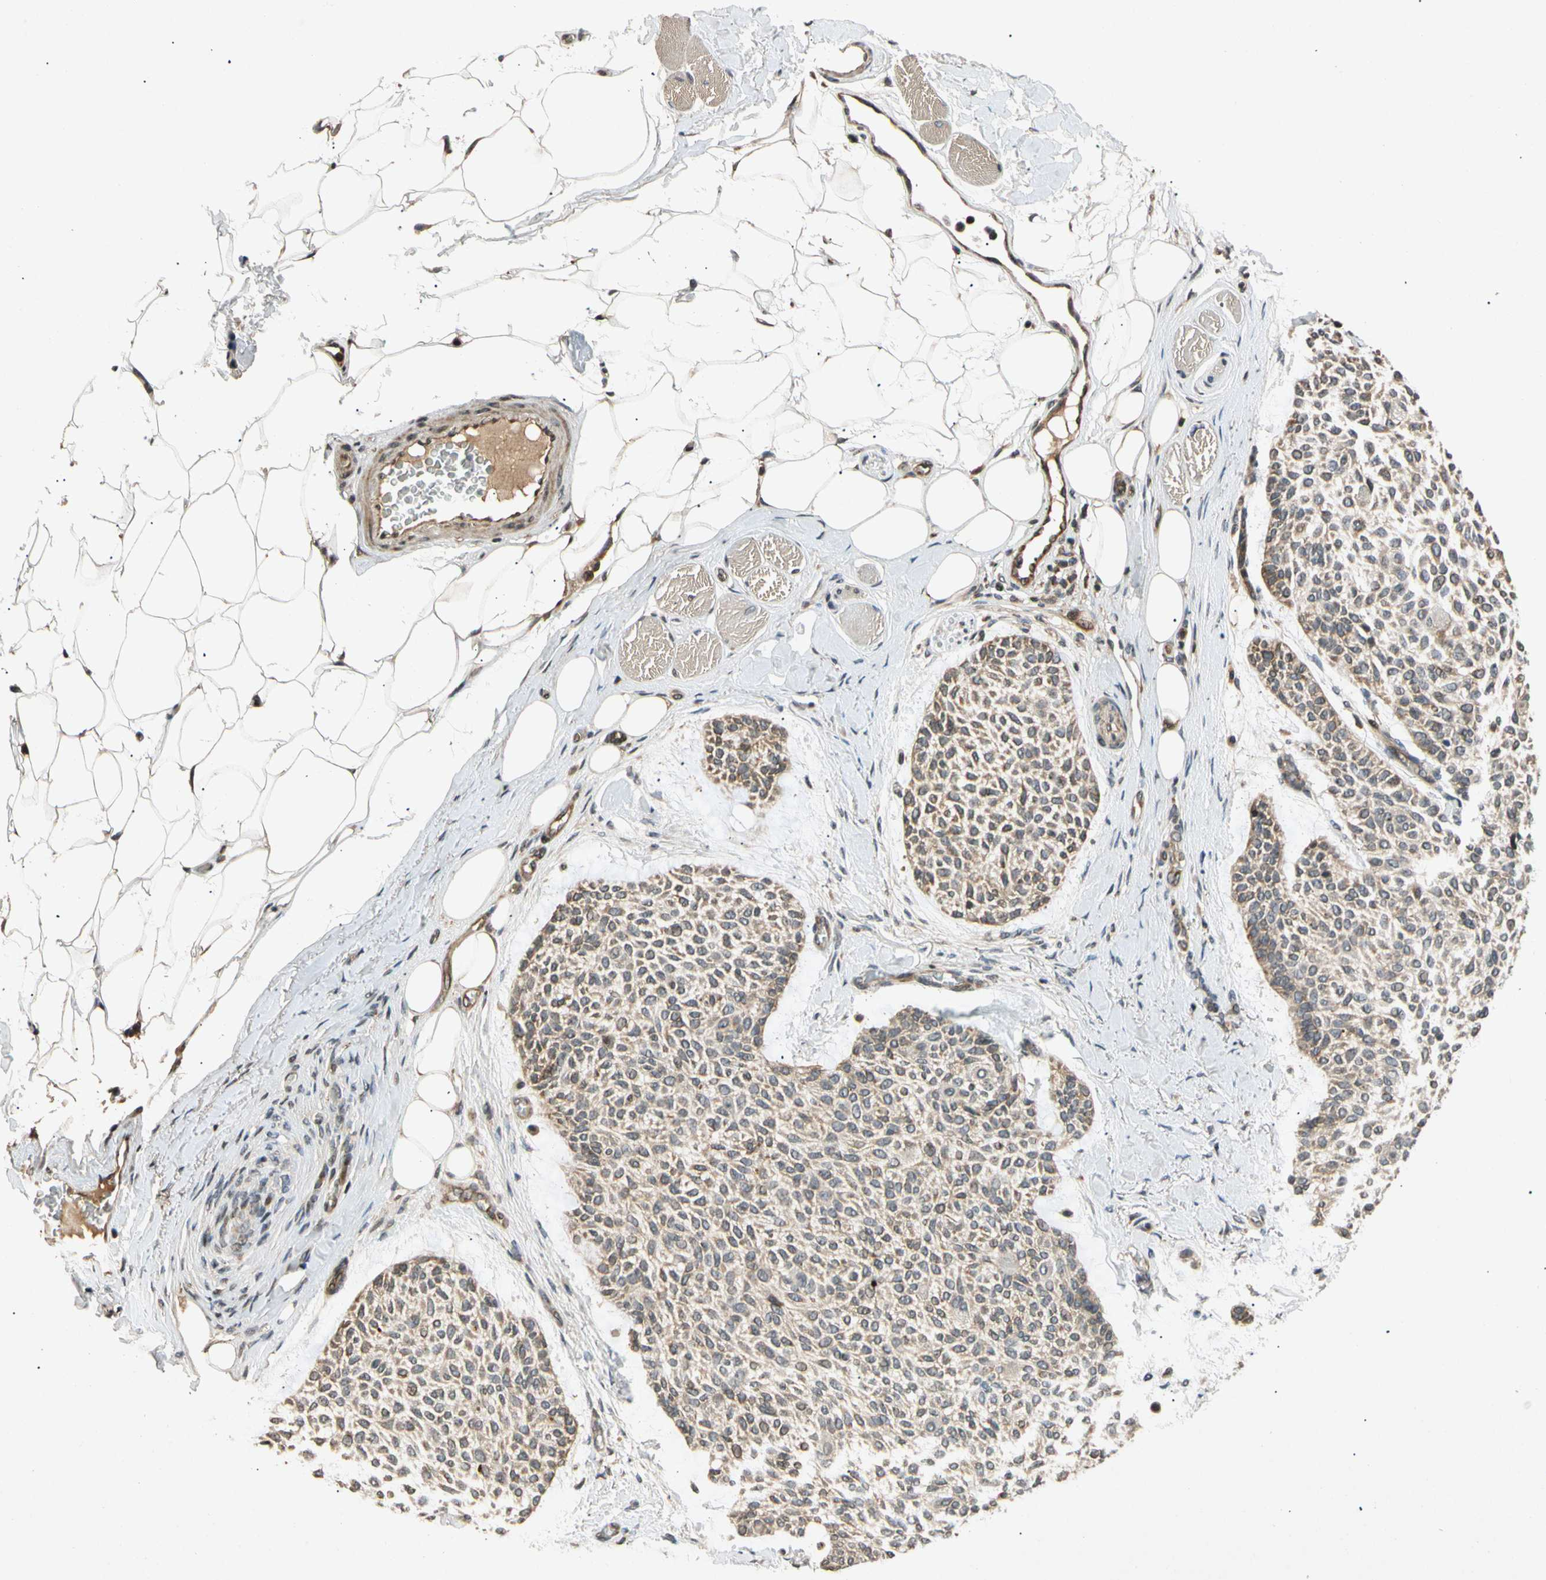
{"staining": {"intensity": "weak", "quantity": "25%-75%", "location": "cytoplasmic/membranous"}, "tissue": "skin cancer", "cell_type": "Tumor cells", "image_type": "cancer", "snomed": [{"axis": "morphology", "description": "Normal tissue, NOS"}, {"axis": "morphology", "description": "Basal cell carcinoma"}, {"axis": "topography", "description": "Skin"}], "caption": "Weak cytoplasmic/membranous staining is seen in approximately 25%-75% of tumor cells in skin cancer.", "gene": "MRPS22", "patient": {"sex": "female", "age": 70}}